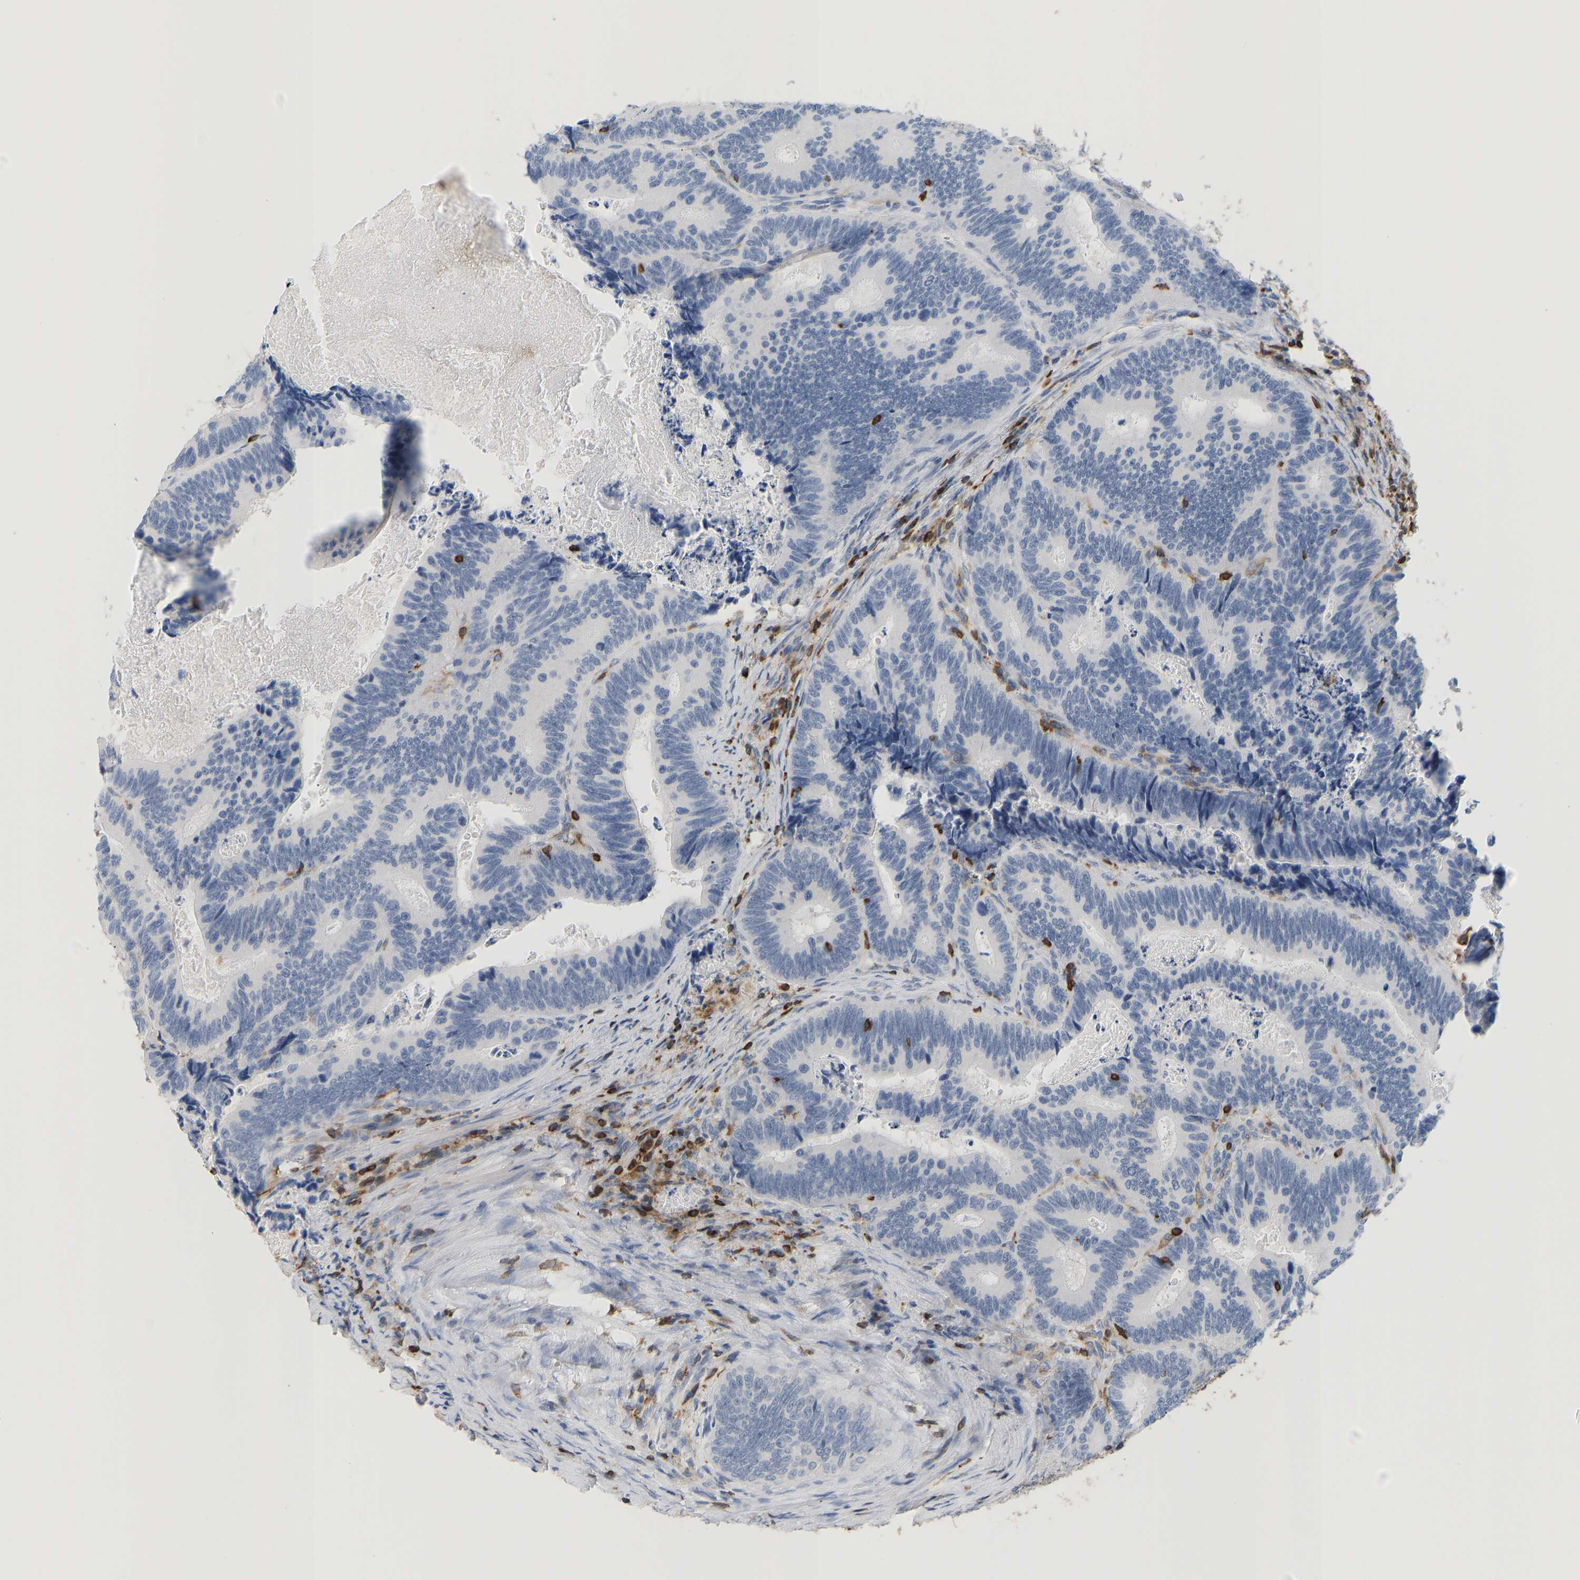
{"staining": {"intensity": "negative", "quantity": "none", "location": "none"}, "tissue": "colorectal cancer", "cell_type": "Tumor cells", "image_type": "cancer", "snomed": [{"axis": "morphology", "description": "Inflammation, NOS"}, {"axis": "morphology", "description": "Adenocarcinoma, NOS"}, {"axis": "topography", "description": "Colon"}], "caption": "The histopathology image reveals no significant staining in tumor cells of colorectal adenocarcinoma.", "gene": "EVL", "patient": {"sex": "male", "age": 72}}